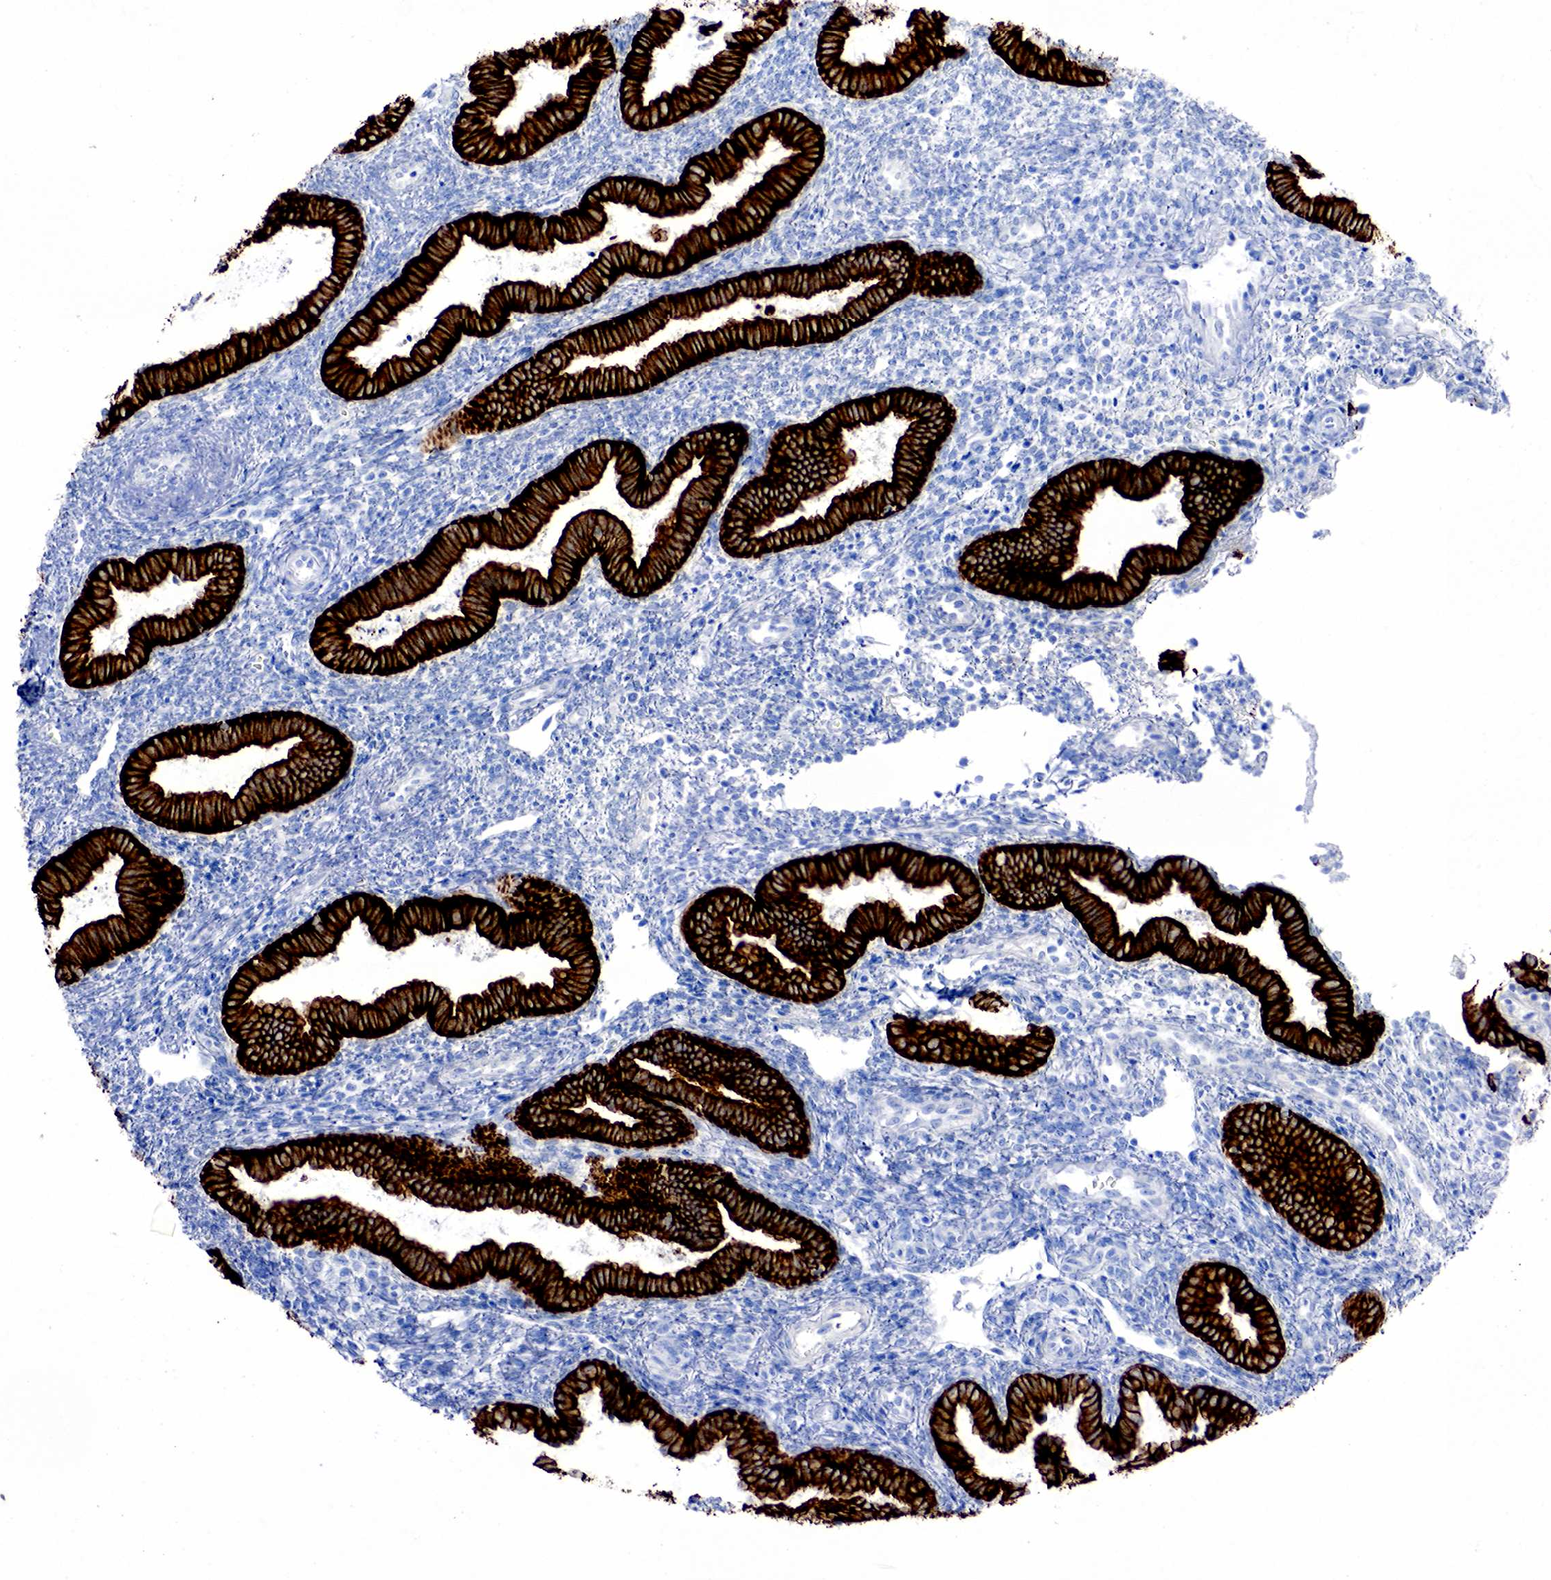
{"staining": {"intensity": "negative", "quantity": "none", "location": "none"}, "tissue": "endometrium", "cell_type": "Cells in endometrial stroma", "image_type": "normal", "snomed": [{"axis": "morphology", "description": "Normal tissue, NOS"}, {"axis": "topography", "description": "Endometrium"}], "caption": "Cells in endometrial stroma show no significant protein positivity in normal endometrium.", "gene": "KRT18", "patient": {"sex": "female", "age": 36}}